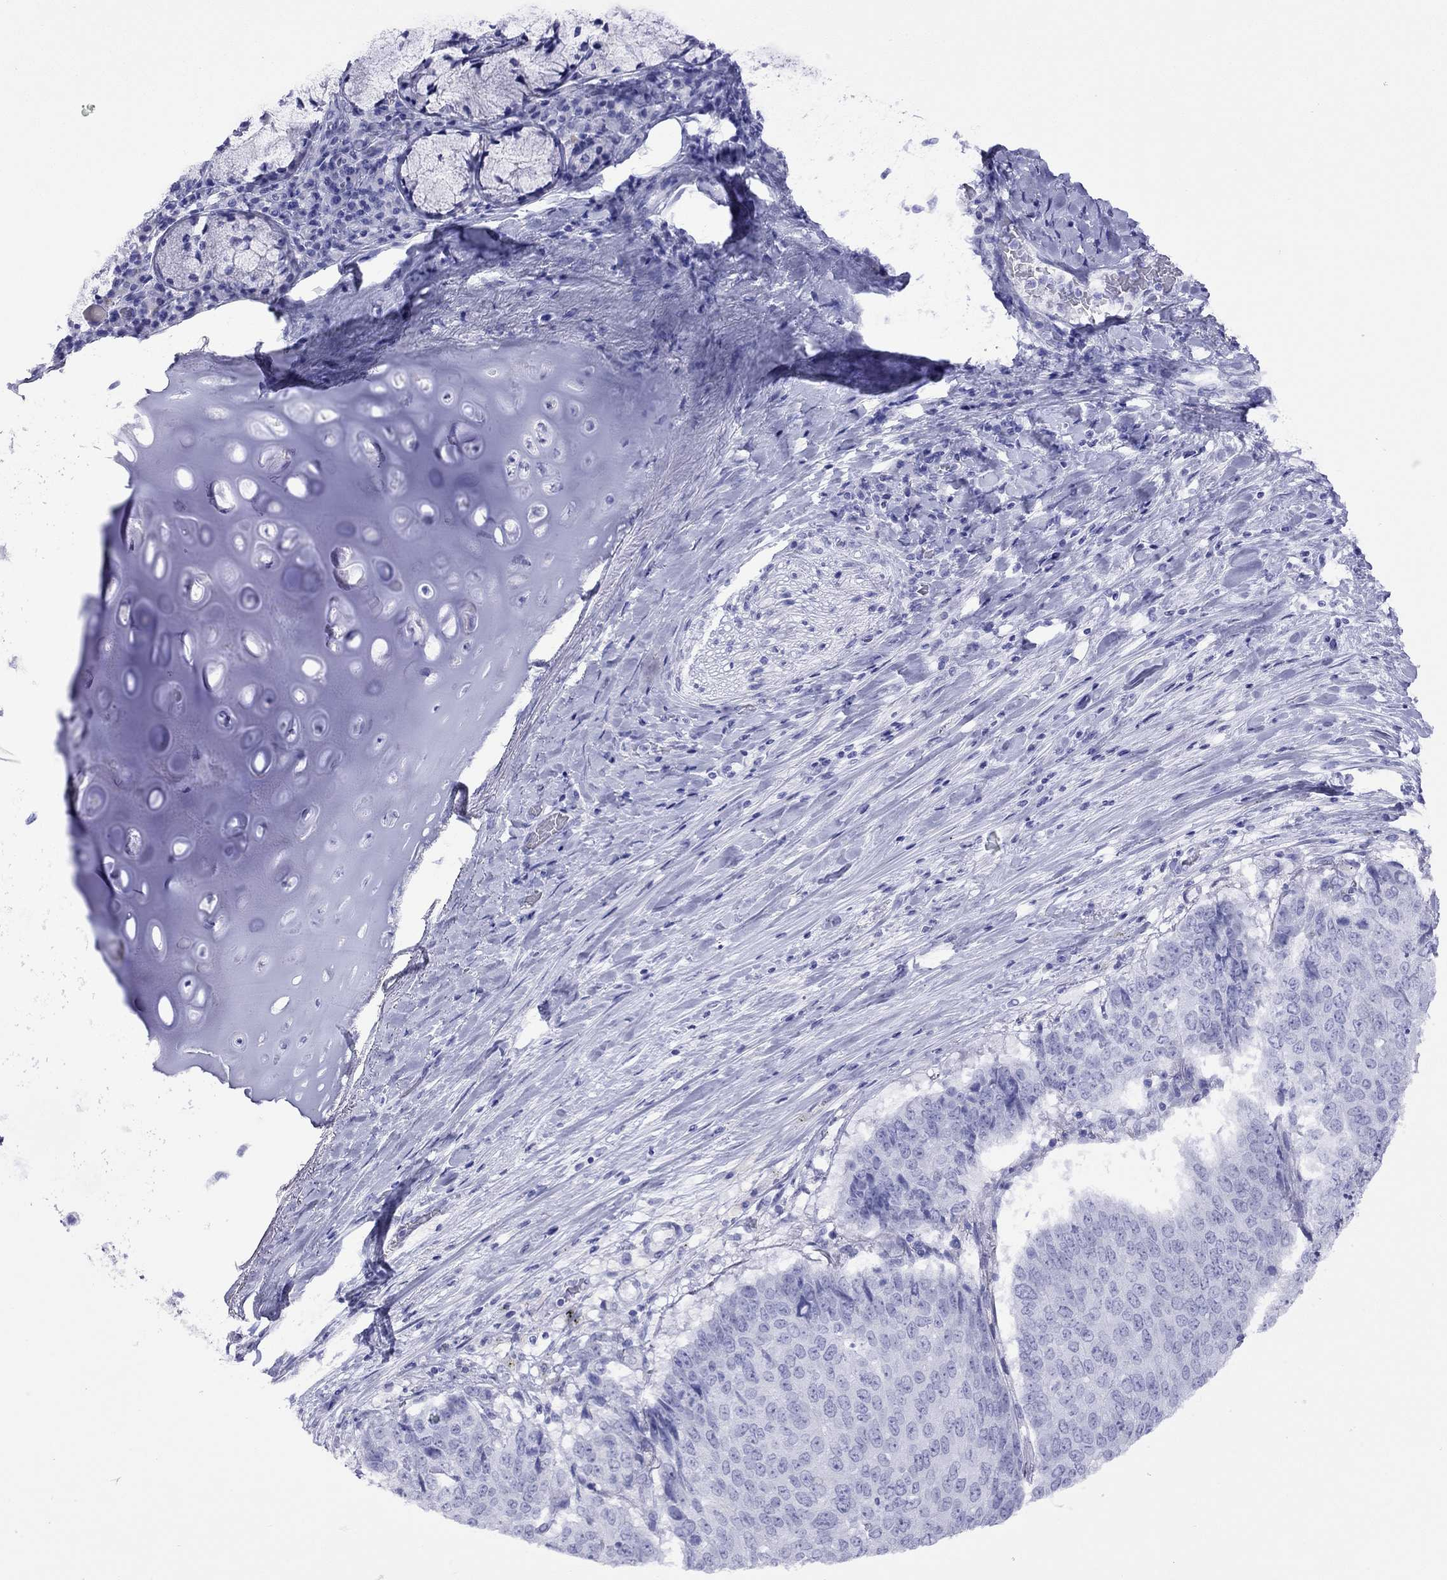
{"staining": {"intensity": "negative", "quantity": "none", "location": "none"}, "tissue": "lung cancer", "cell_type": "Tumor cells", "image_type": "cancer", "snomed": [{"axis": "morphology", "description": "Normal tissue, NOS"}, {"axis": "morphology", "description": "Squamous cell carcinoma, NOS"}, {"axis": "topography", "description": "Bronchus"}, {"axis": "topography", "description": "Lung"}], "caption": "Tumor cells are negative for brown protein staining in lung cancer. (Stains: DAB (3,3'-diaminobenzidine) immunohistochemistry with hematoxylin counter stain, Microscopy: brightfield microscopy at high magnification).", "gene": "SLC30A8", "patient": {"sex": "male", "age": 64}}